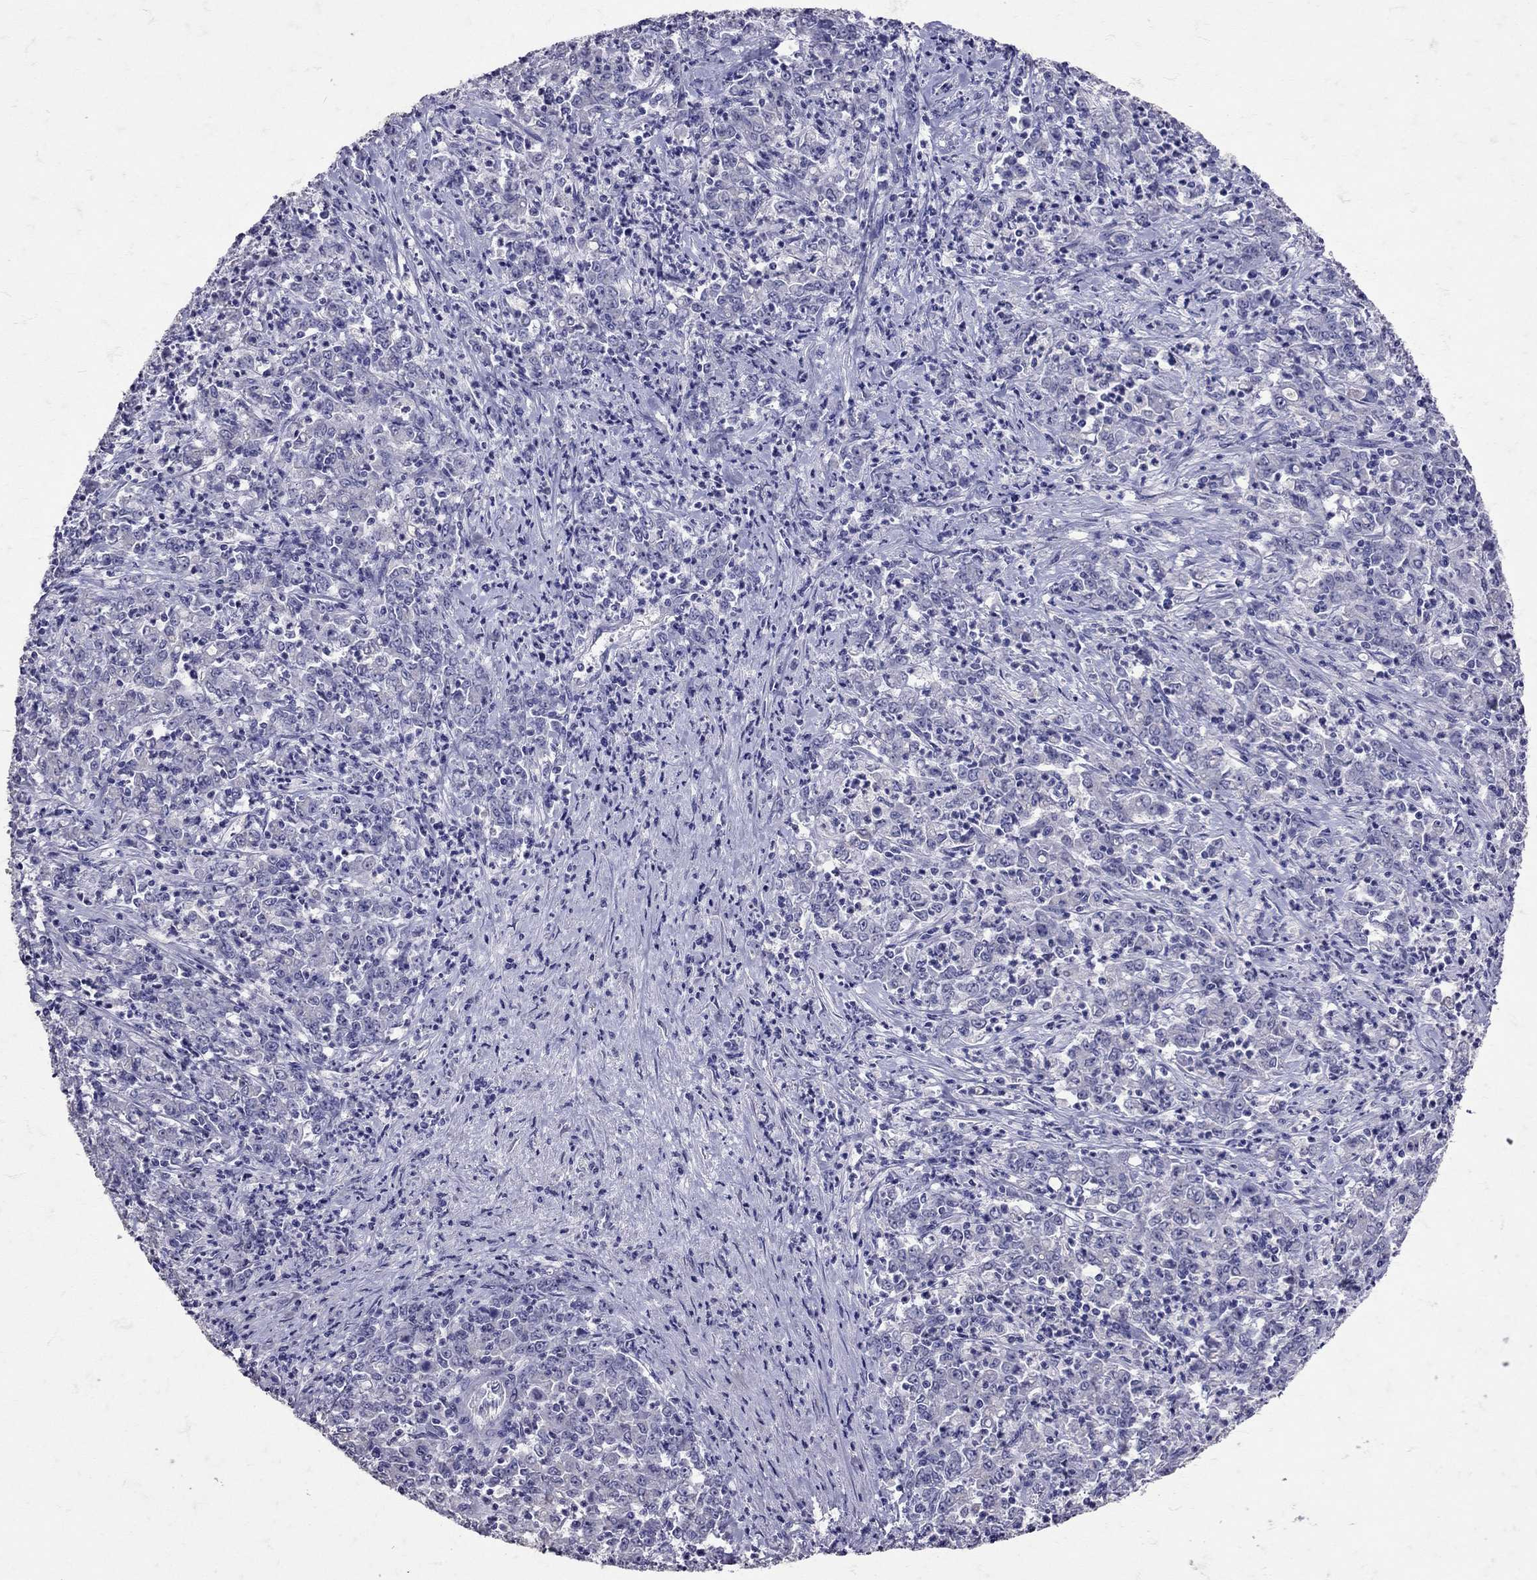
{"staining": {"intensity": "negative", "quantity": "none", "location": "none"}, "tissue": "stomach cancer", "cell_type": "Tumor cells", "image_type": "cancer", "snomed": [{"axis": "morphology", "description": "Adenocarcinoma, NOS"}, {"axis": "topography", "description": "Stomach, lower"}], "caption": "IHC photomicrograph of stomach cancer stained for a protein (brown), which shows no positivity in tumor cells.", "gene": "SST", "patient": {"sex": "female", "age": 71}}